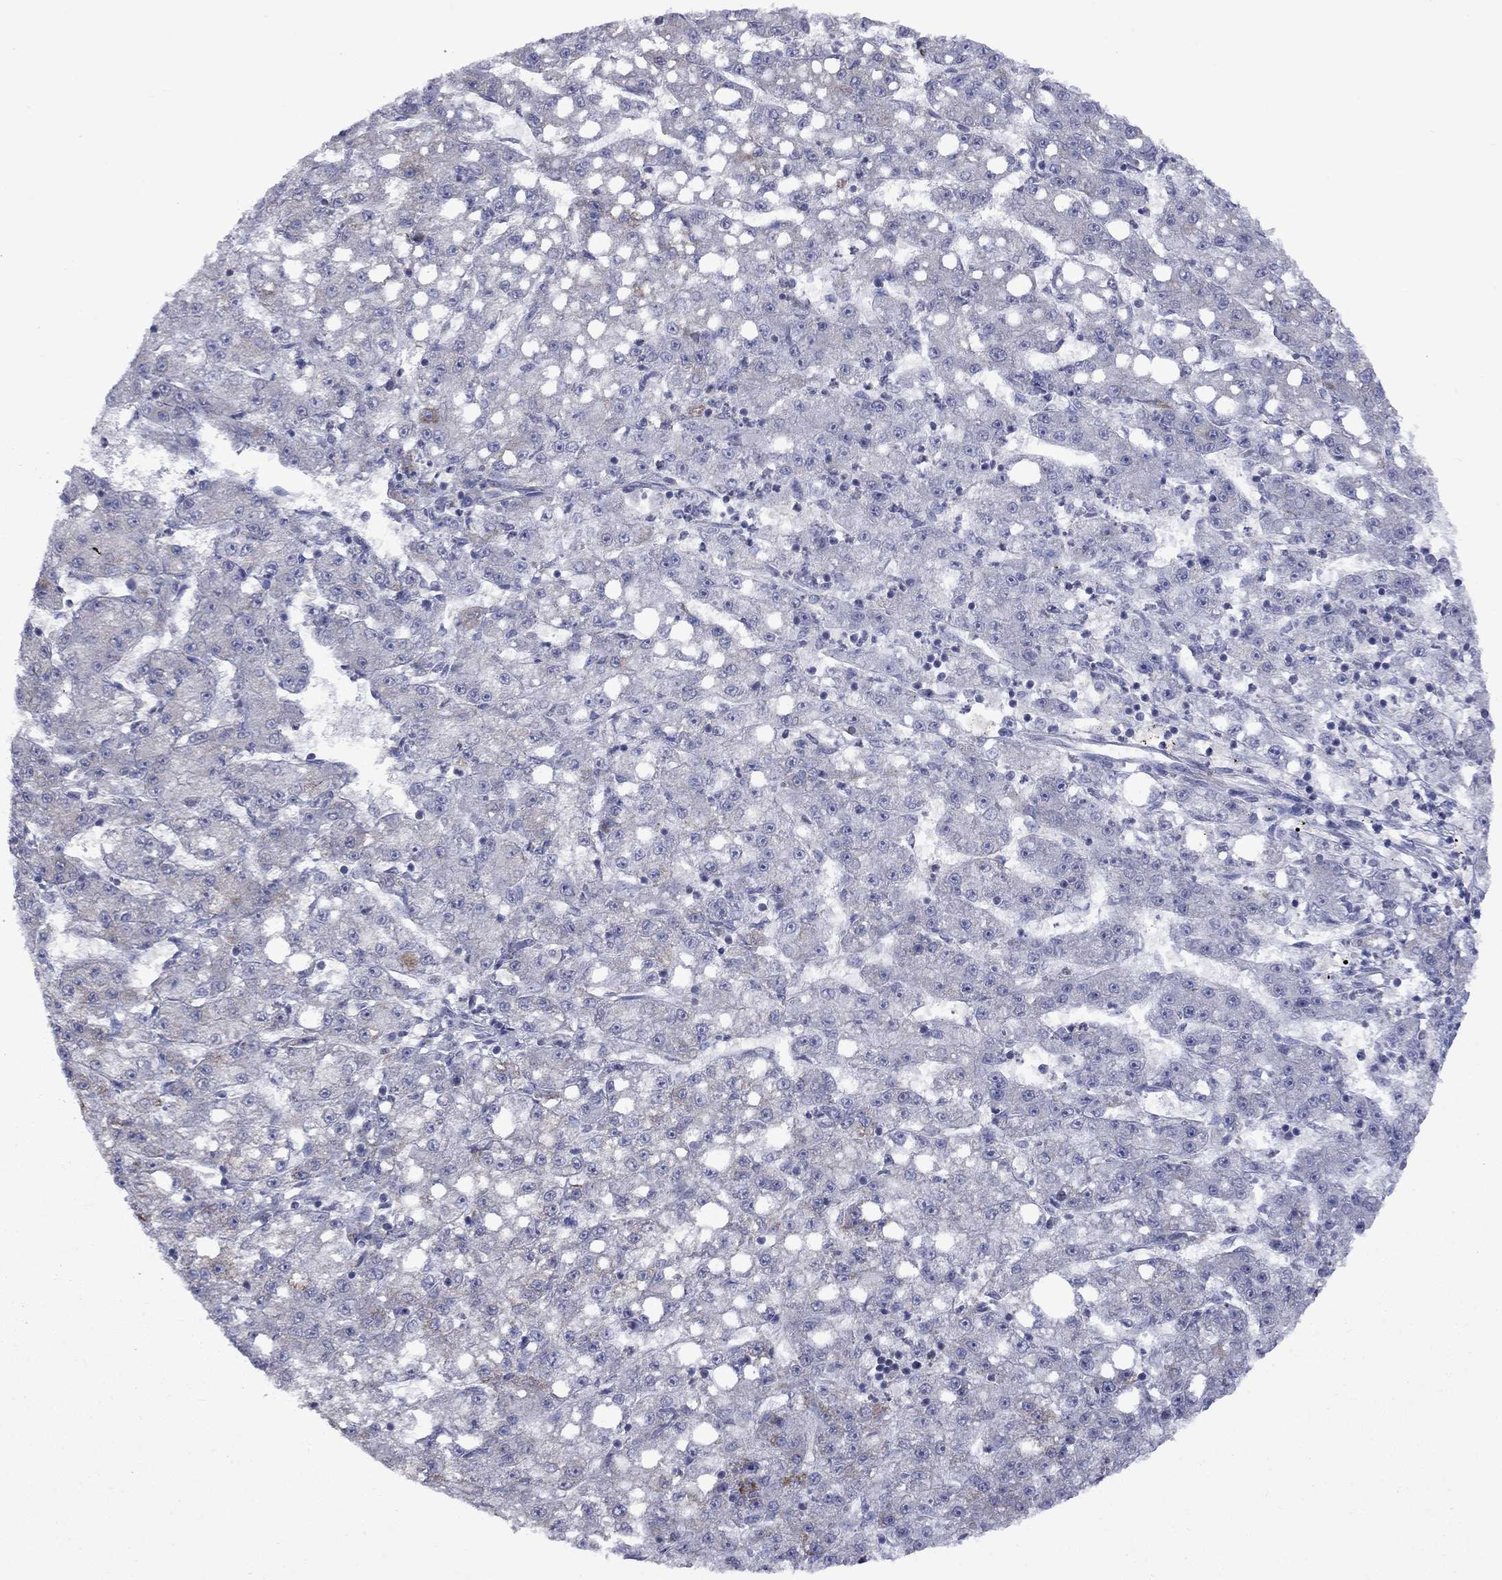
{"staining": {"intensity": "negative", "quantity": "none", "location": "none"}, "tissue": "liver cancer", "cell_type": "Tumor cells", "image_type": "cancer", "snomed": [{"axis": "morphology", "description": "Carcinoma, Hepatocellular, NOS"}, {"axis": "topography", "description": "Liver"}], "caption": "Immunohistochemical staining of liver cancer (hepatocellular carcinoma) shows no significant staining in tumor cells.", "gene": "CISD1", "patient": {"sex": "female", "age": 65}}